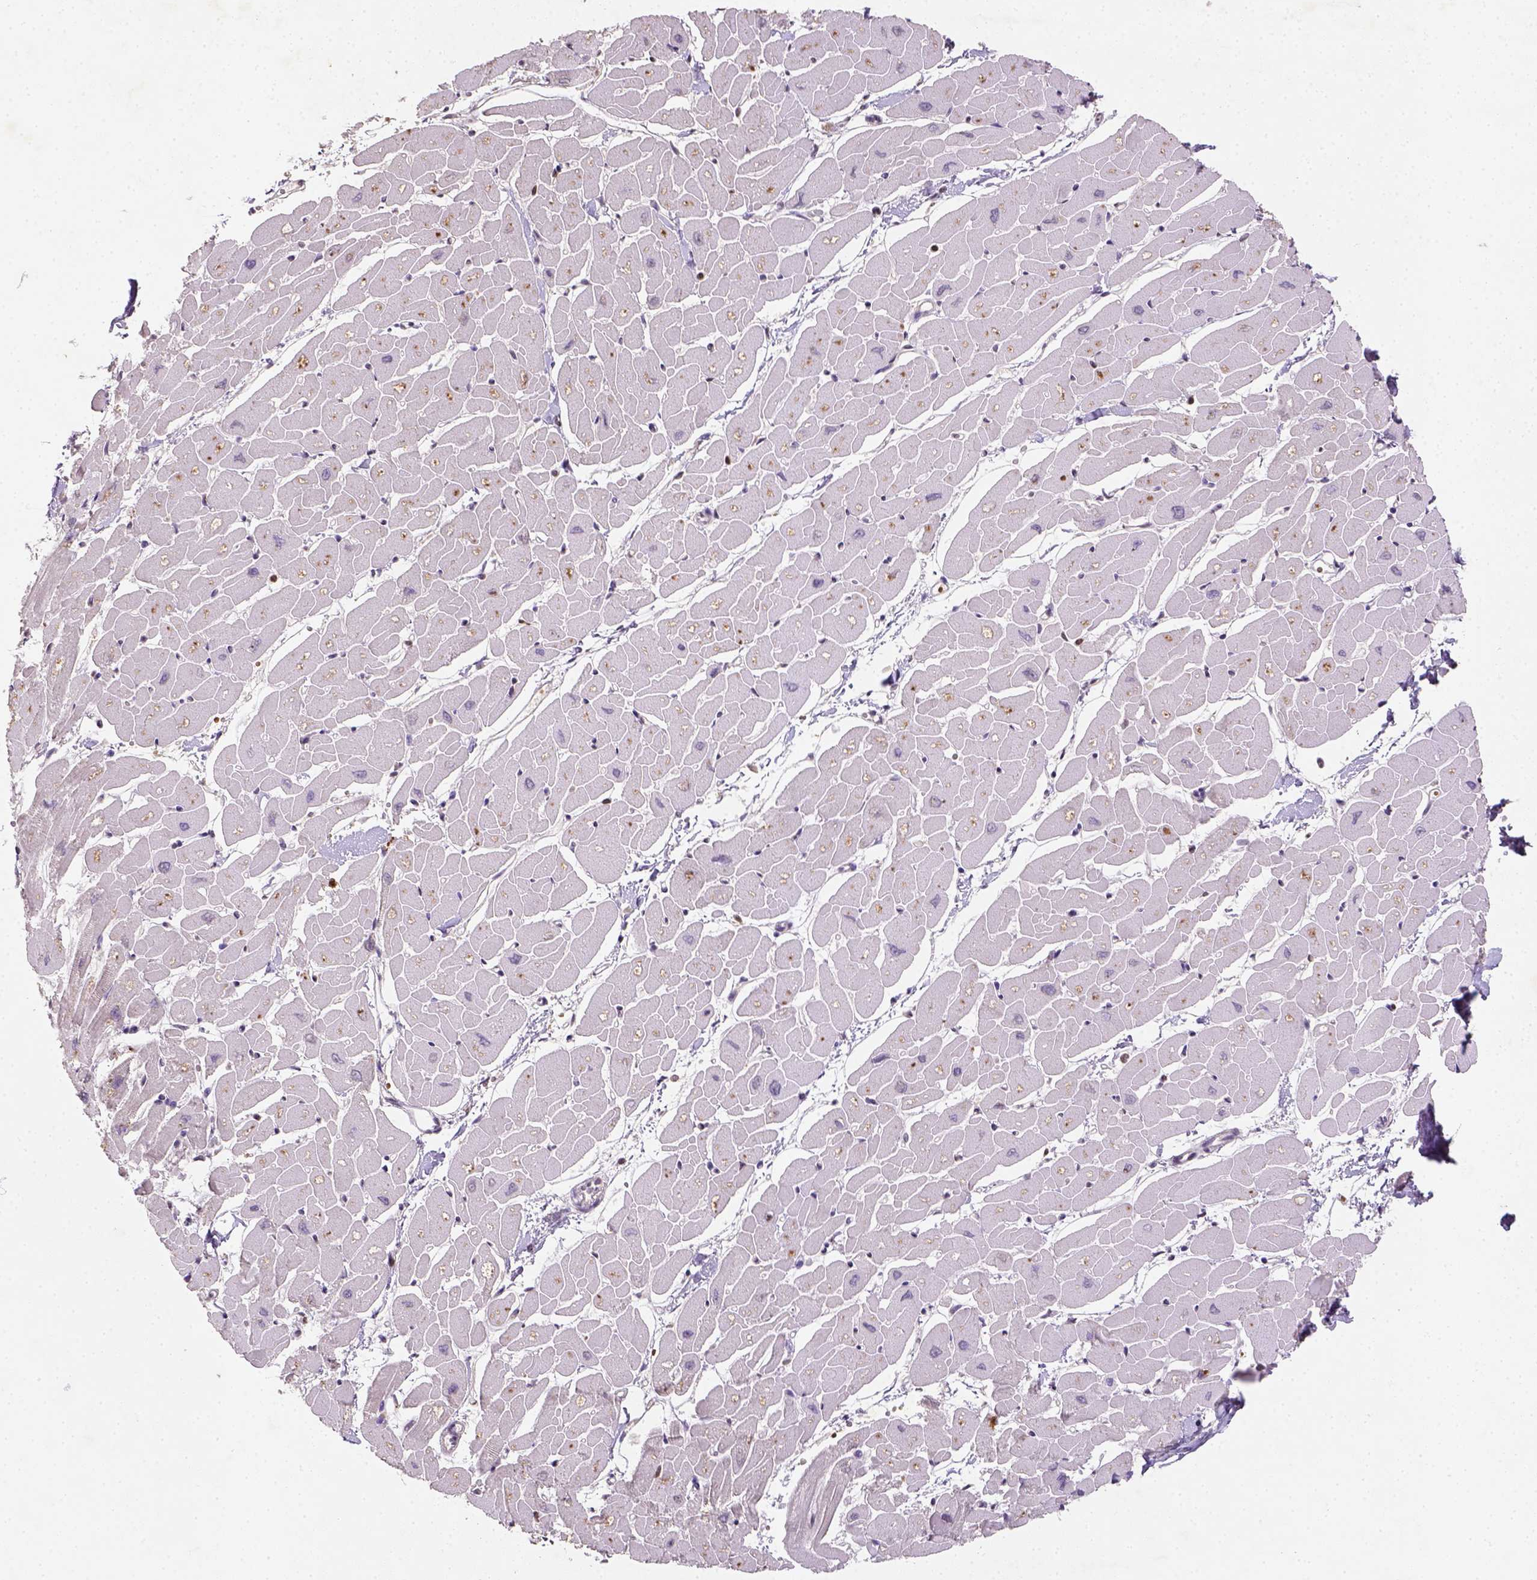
{"staining": {"intensity": "negative", "quantity": "none", "location": "none"}, "tissue": "heart muscle", "cell_type": "Cardiomyocytes", "image_type": "normal", "snomed": [{"axis": "morphology", "description": "Normal tissue, NOS"}, {"axis": "topography", "description": "Heart"}], "caption": "A photomicrograph of heart muscle stained for a protein exhibits no brown staining in cardiomyocytes.", "gene": "NUDT3", "patient": {"sex": "male", "age": 57}}